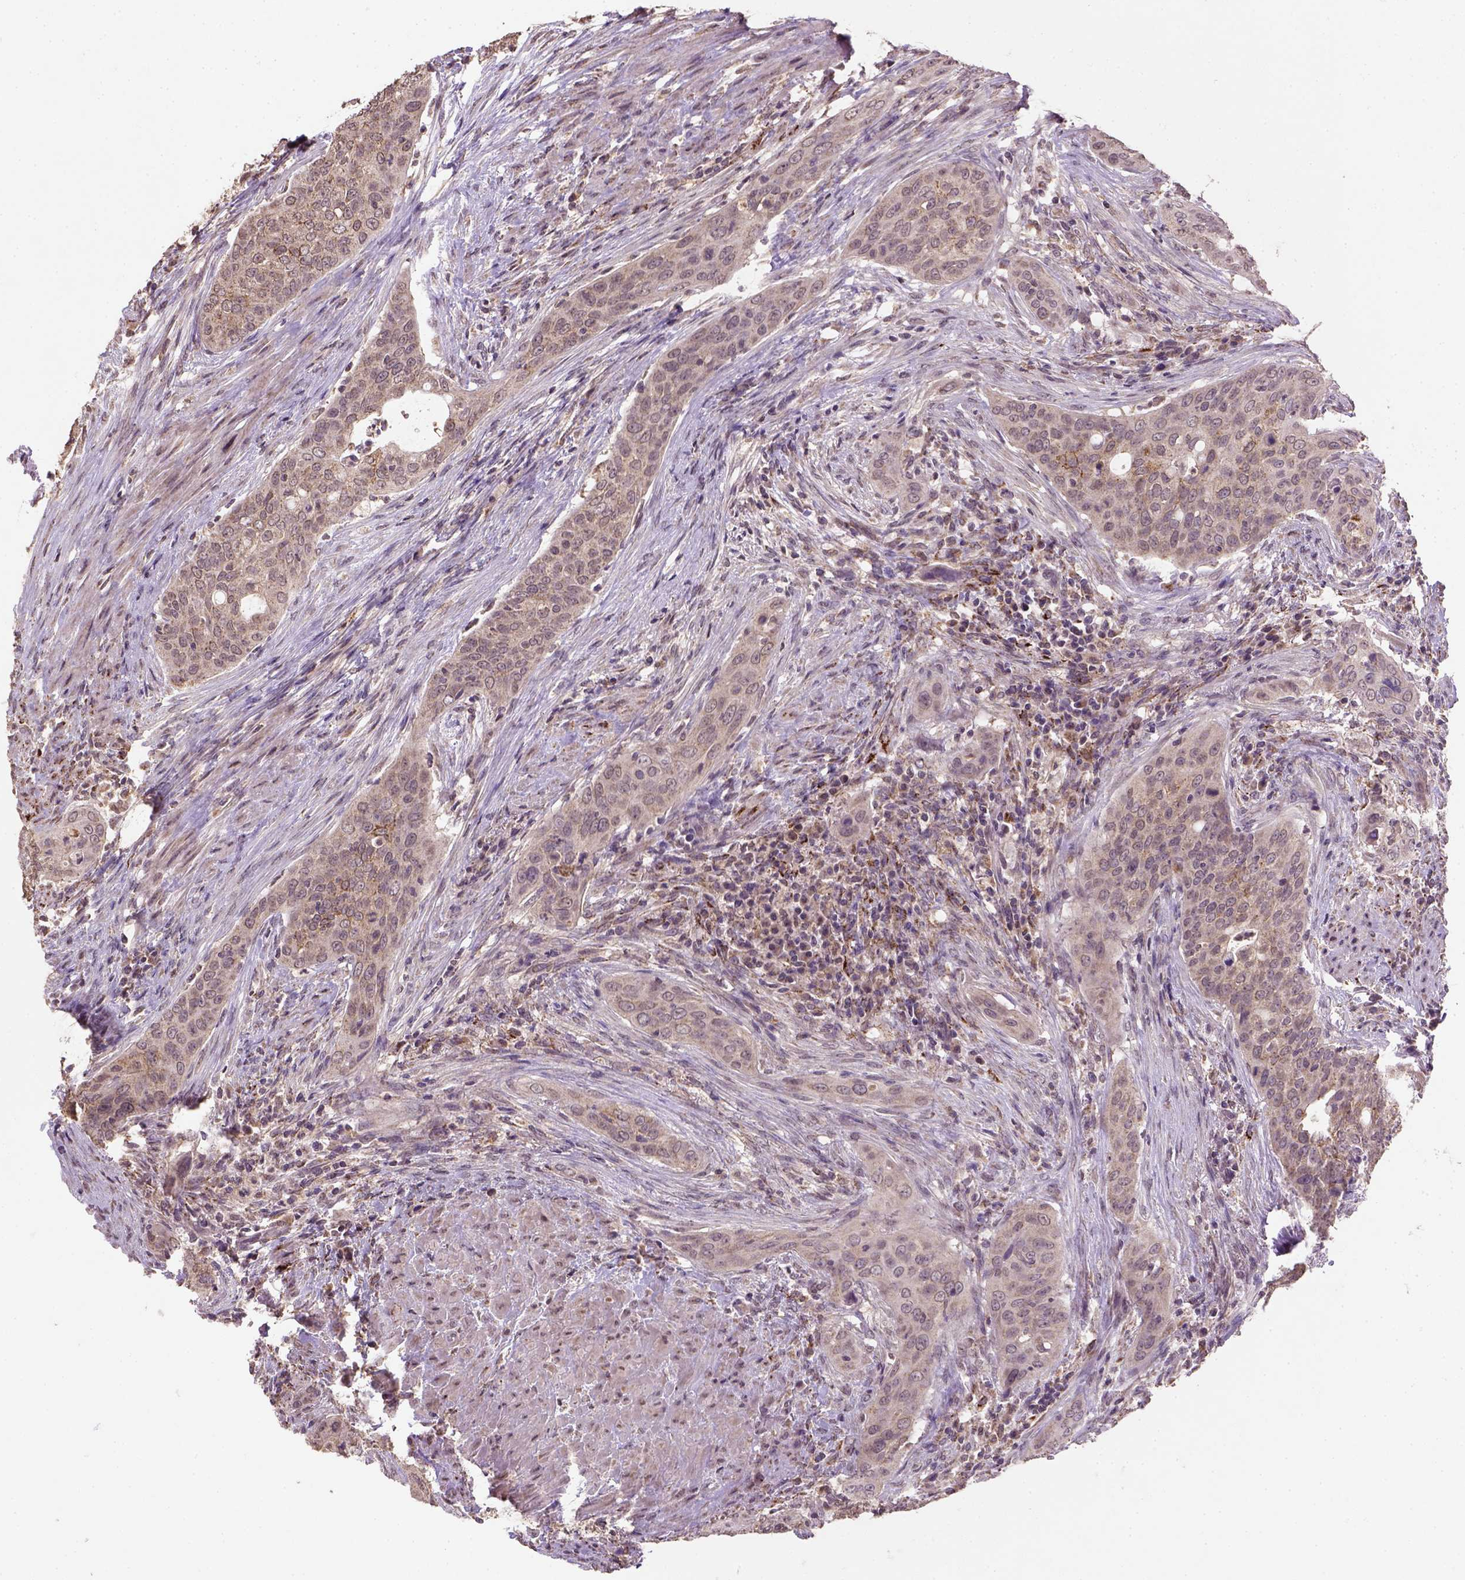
{"staining": {"intensity": "moderate", "quantity": "<25%", "location": "cytoplasmic/membranous"}, "tissue": "urothelial cancer", "cell_type": "Tumor cells", "image_type": "cancer", "snomed": [{"axis": "morphology", "description": "Urothelial carcinoma, High grade"}, {"axis": "topography", "description": "Urinary bladder"}], "caption": "Moderate cytoplasmic/membranous protein positivity is present in about <25% of tumor cells in urothelial cancer. The staining is performed using DAB brown chromogen to label protein expression. The nuclei are counter-stained blue using hematoxylin.", "gene": "NUDT10", "patient": {"sex": "male", "age": 82}}